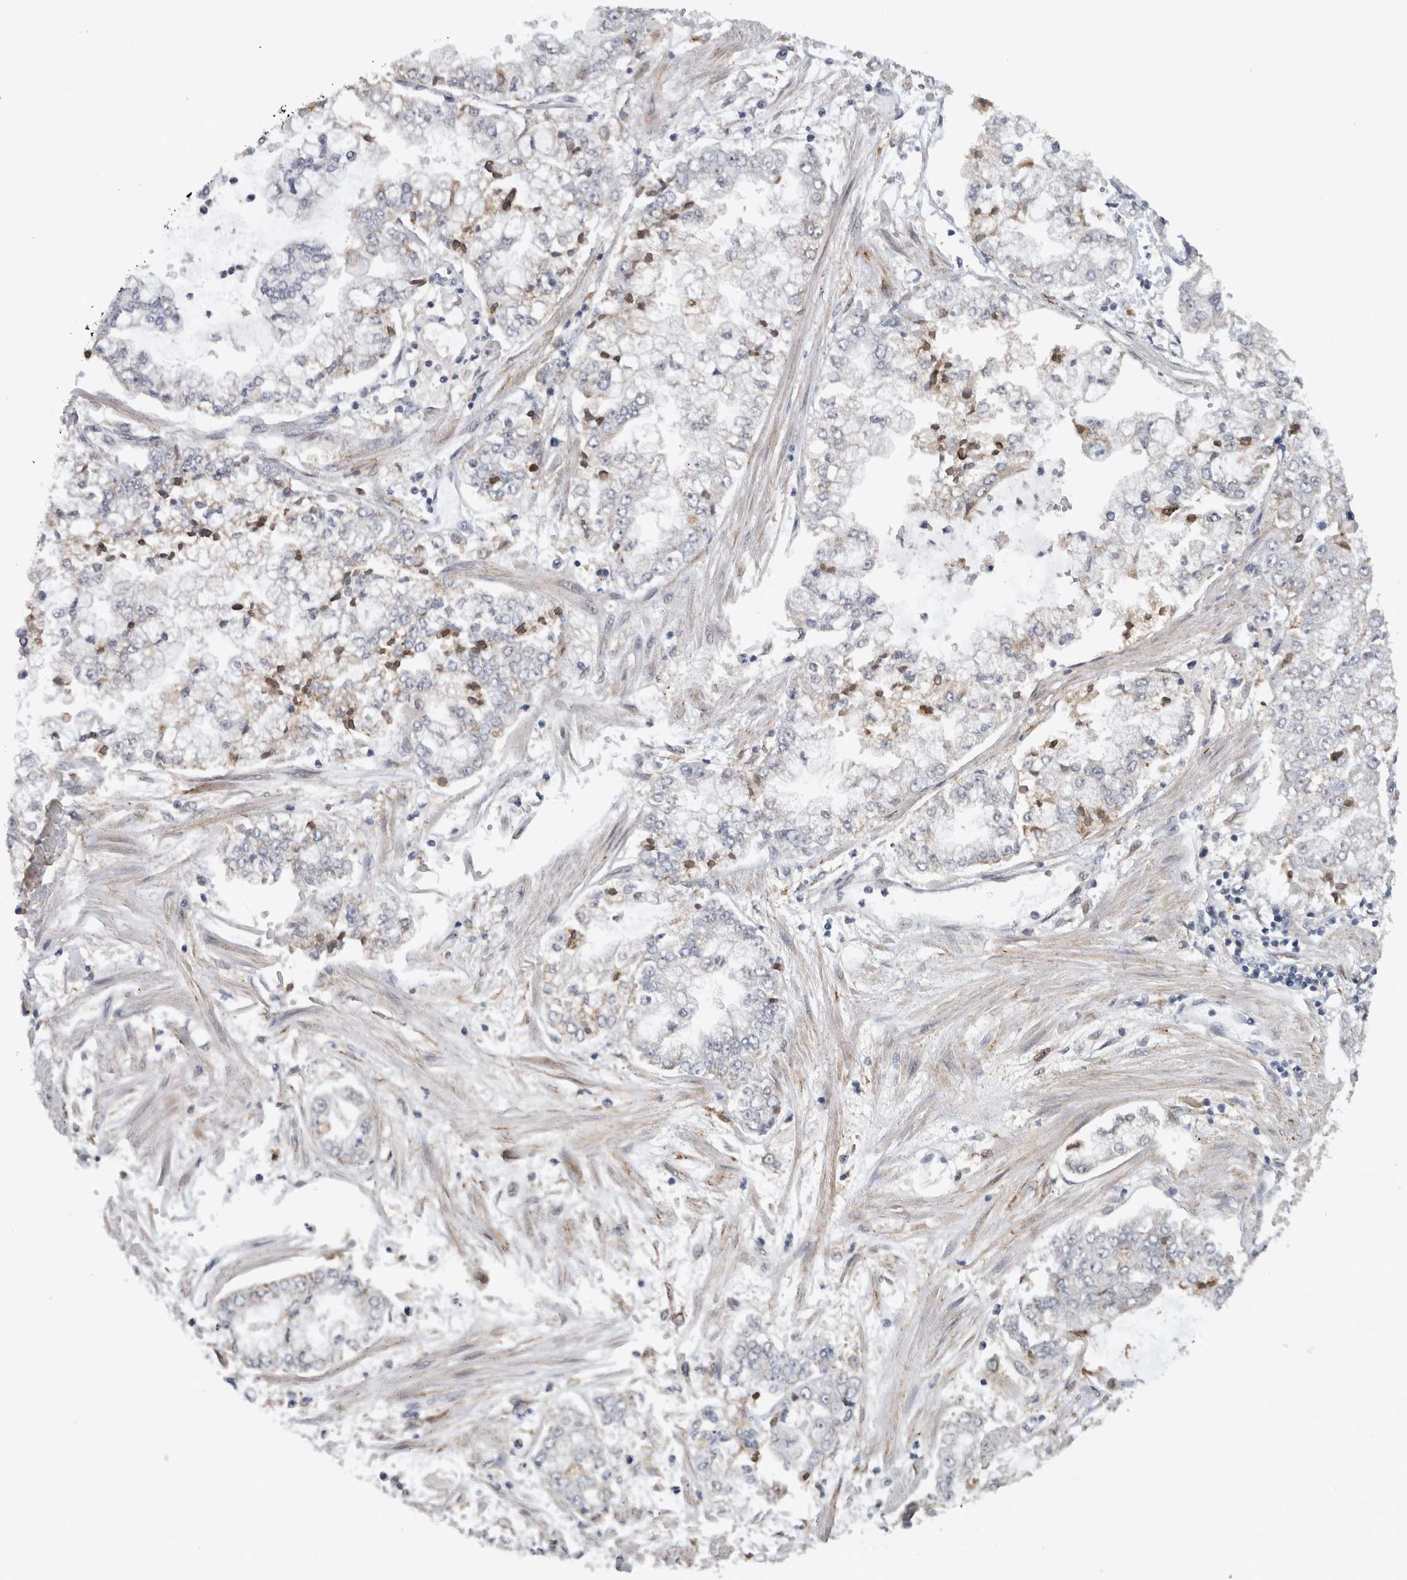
{"staining": {"intensity": "negative", "quantity": "none", "location": "none"}, "tissue": "stomach cancer", "cell_type": "Tumor cells", "image_type": "cancer", "snomed": [{"axis": "morphology", "description": "Adenocarcinoma, NOS"}, {"axis": "topography", "description": "Stomach"}], "caption": "High magnification brightfield microscopy of stomach adenocarcinoma stained with DAB (brown) and counterstained with hematoxylin (blue): tumor cells show no significant staining. (Stains: DAB immunohistochemistry with hematoxylin counter stain, Microscopy: brightfield microscopy at high magnification).", "gene": "PRXL2A", "patient": {"sex": "male", "age": 76}}